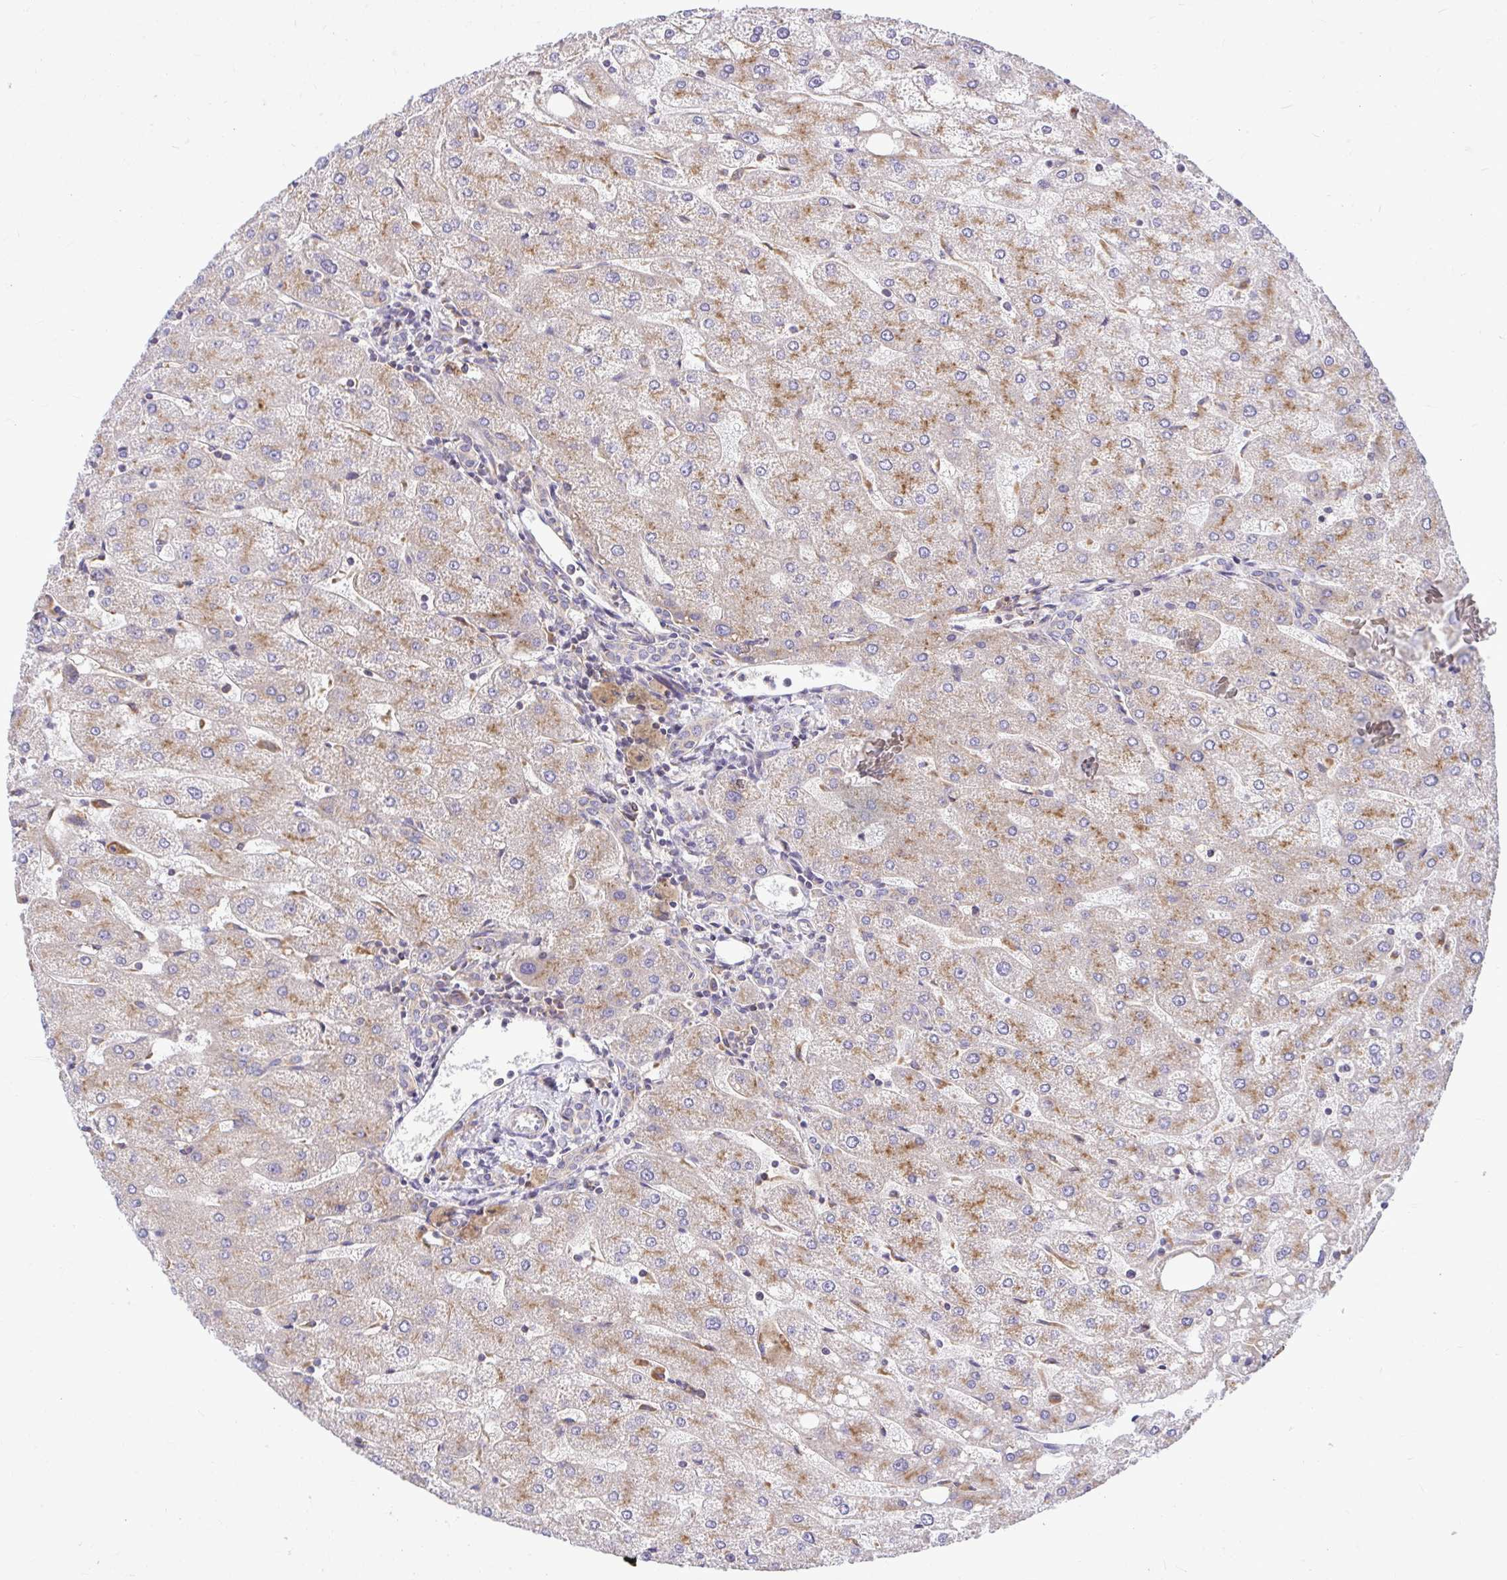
{"staining": {"intensity": "weak", "quantity": ">75%", "location": "cytoplasmic/membranous"}, "tissue": "liver", "cell_type": "Cholangiocytes", "image_type": "normal", "snomed": [{"axis": "morphology", "description": "Normal tissue, NOS"}, {"axis": "topography", "description": "Liver"}], "caption": "A brown stain highlights weak cytoplasmic/membranous staining of a protein in cholangiocytes of benign human liver. (Brightfield microscopy of DAB IHC at high magnification).", "gene": "VTI1B", "patient": {"sex": "male", "age": 67}}